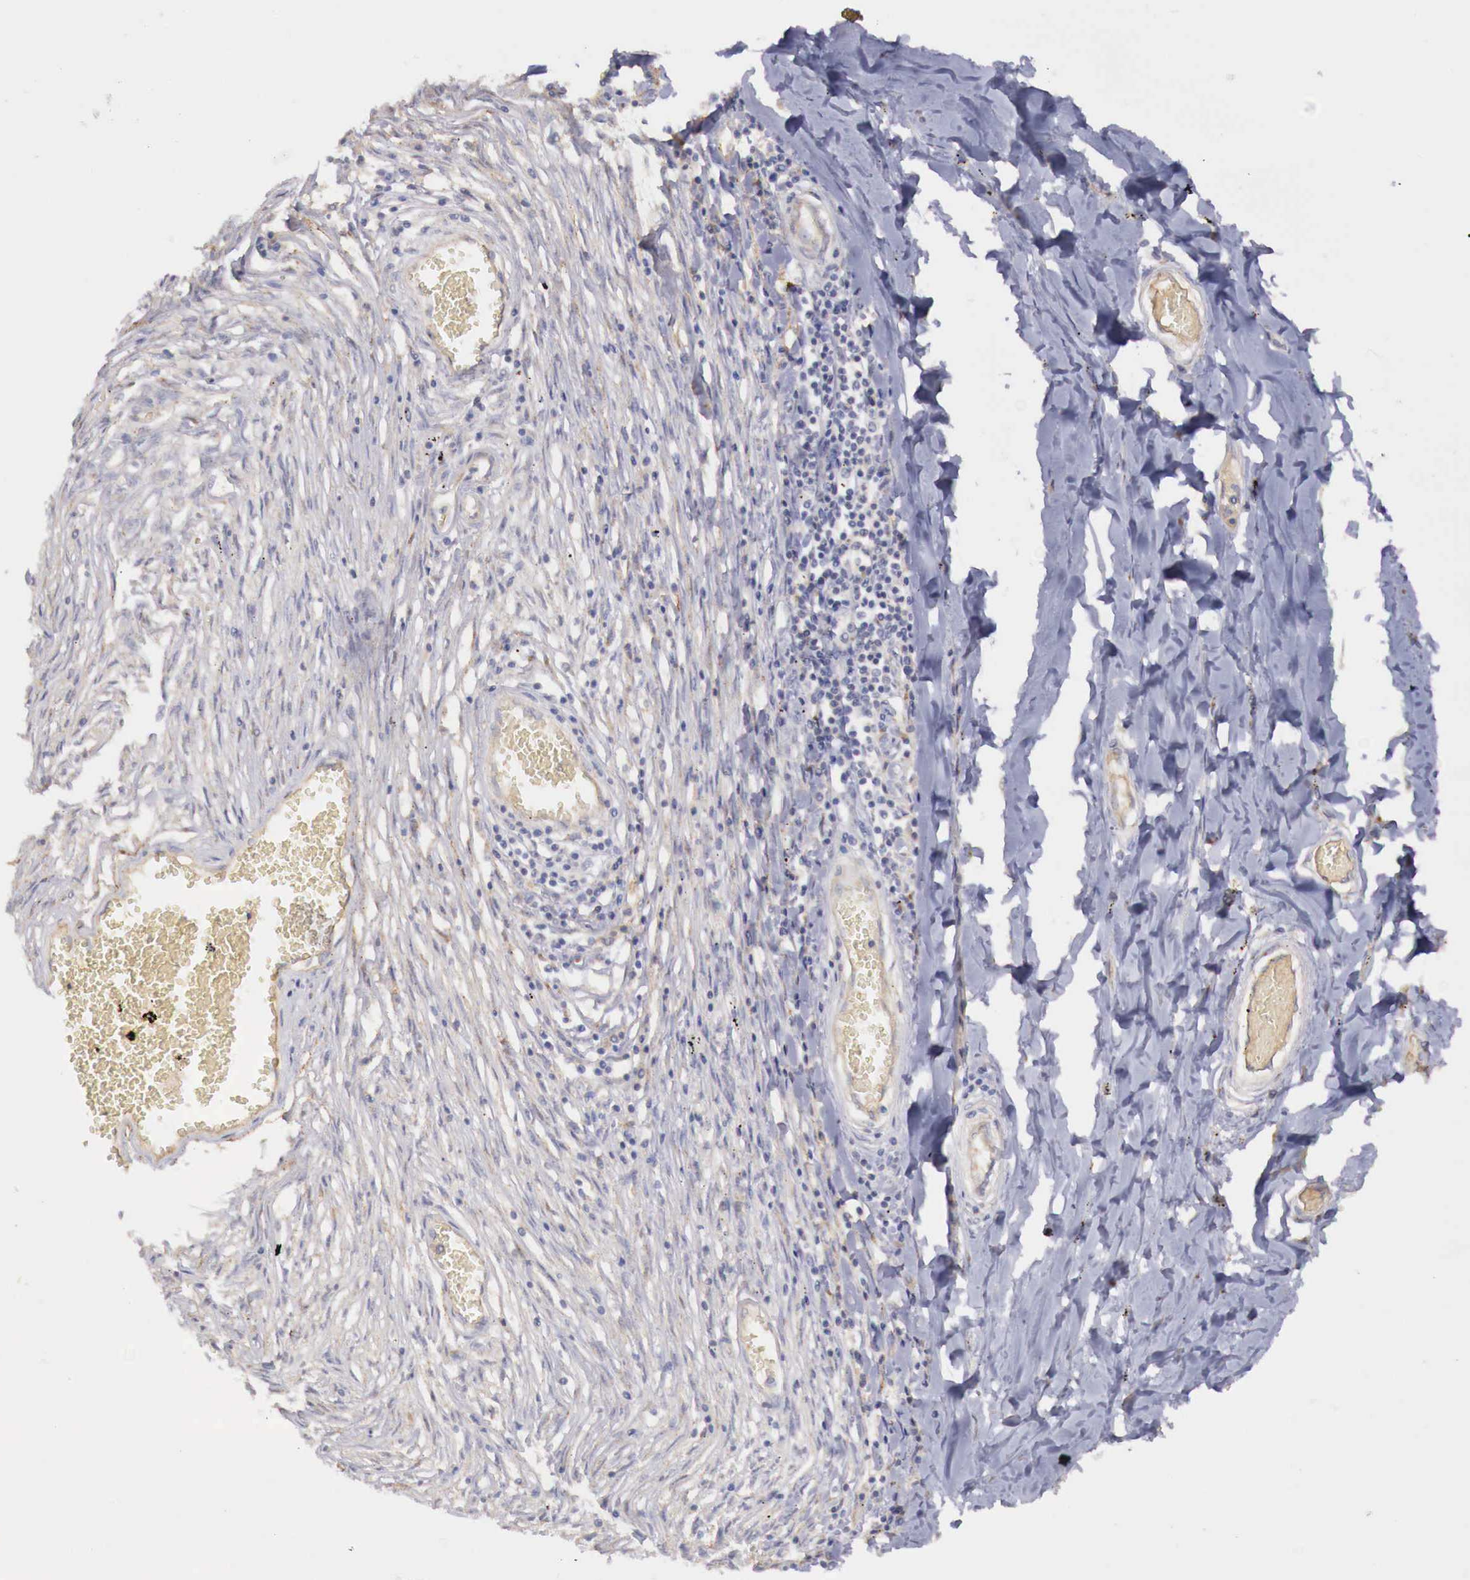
{"staining": {"intensity": "negative", "quantity": "none", "location": "none"}, "tissue": "adipose tissue", "cell_type": "Adipocytes", "image_type": "normal", "snomed": [{"axis": "morphology", "description": "Normal tissue, NOS"}, {"axis": "morphology", "description": "Sarcoma, NOS"}, {"axis": "topography", "description": "Skin"}, {"axis": "topography", "description": "Soft tissue"}], "caption": "Immunohistochemistry (IHC) micrograph of benign adipose tissue: human adipose tissue stained with DAB demonstrates no significant protein positivity in adipocytes.", "gene": "KLHDC7B", "patient": {"sex": "female", "age": 51}}